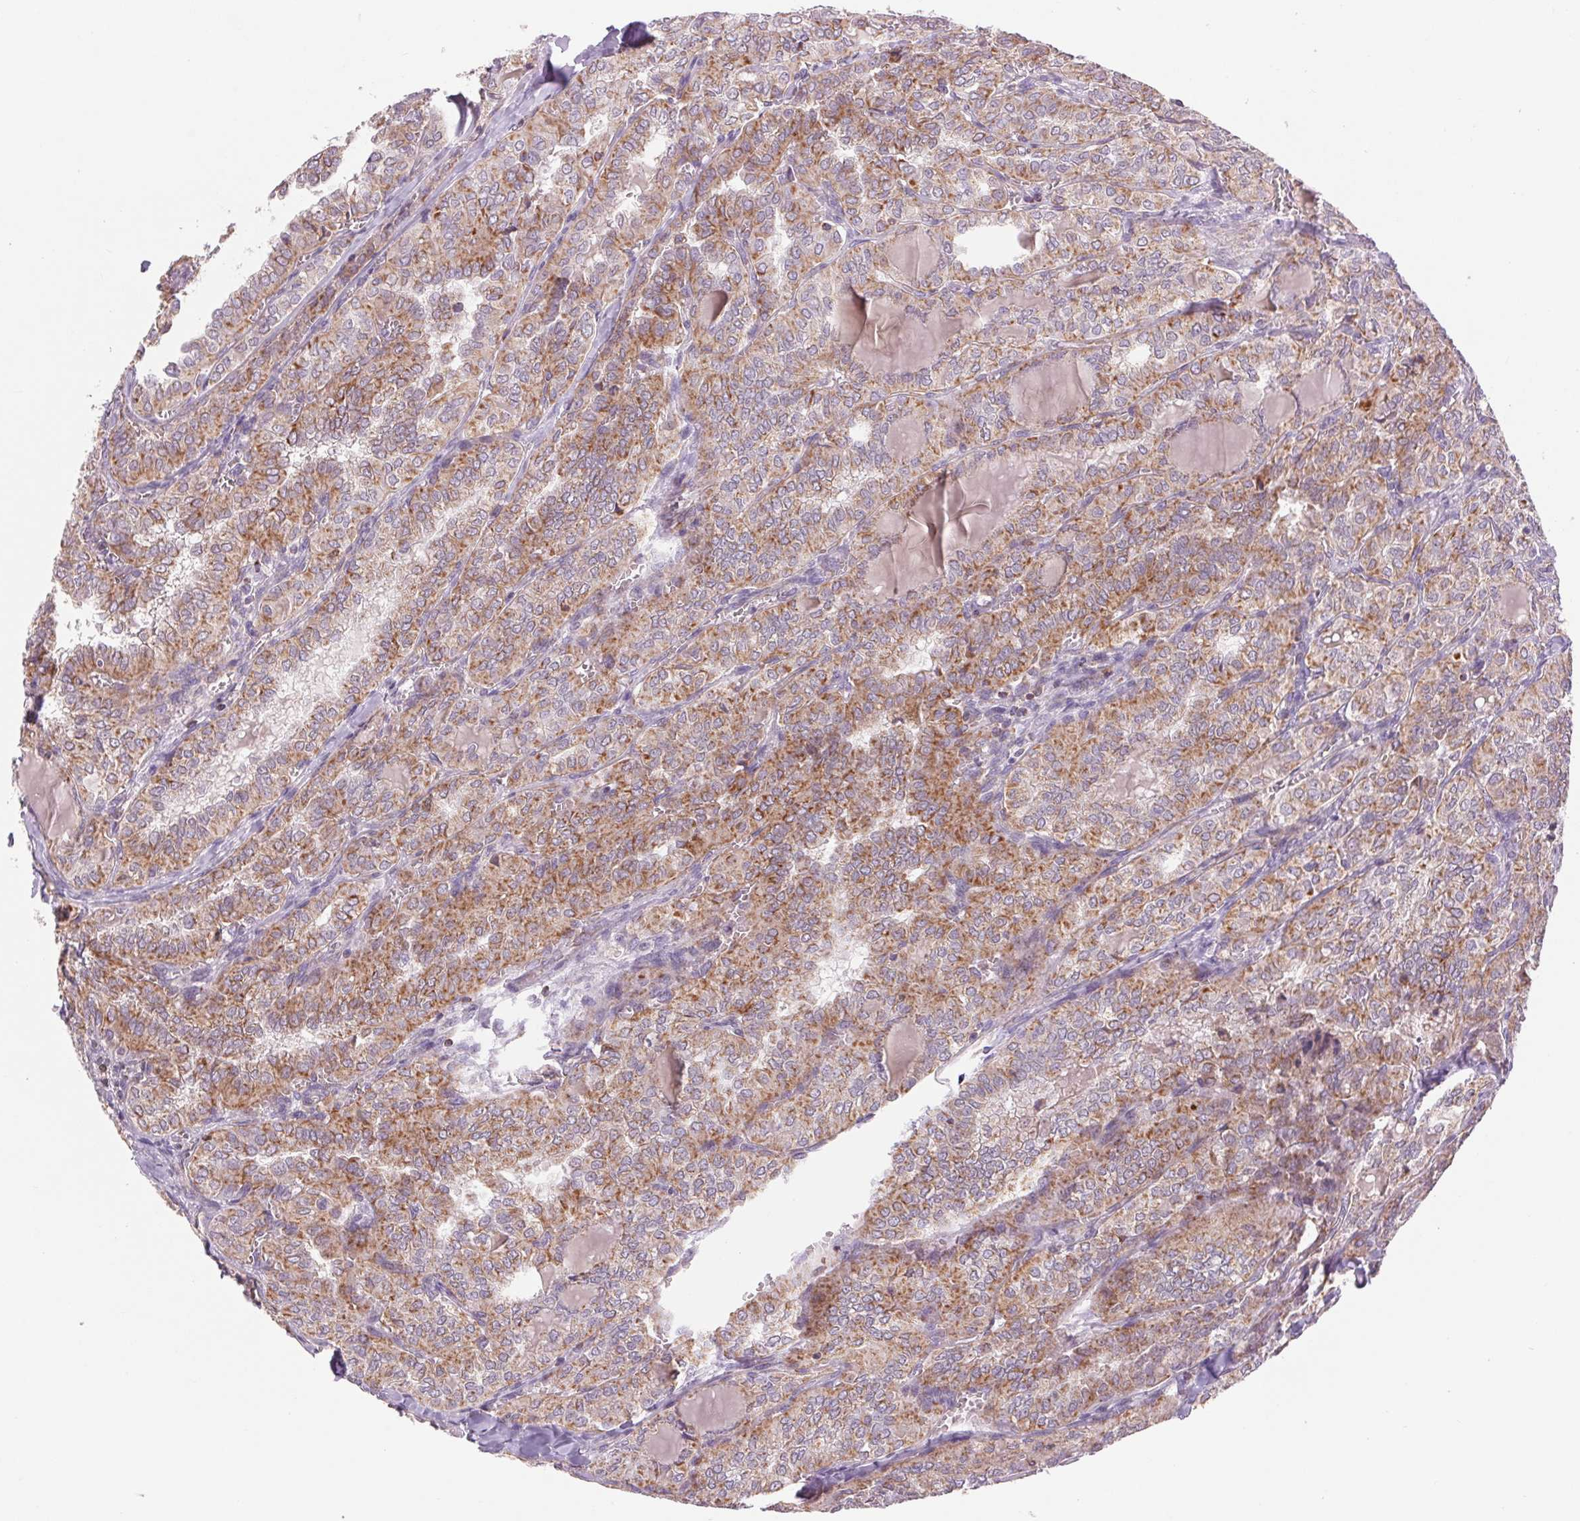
{"staining": {"intensity": "moderate", "quantity": ">75%", "location": "cytoplasmic/membranous"}, "tissue": "thyroid cancer", "cell_type": "Tumor cells", "image_type": "cancer", "snomed": [{"axis": "morphology", "description": "Papillary adenocarcinoma, NOS"}, {"axis": "topography", "description": "Thyroid gland"}], "caption": "A high-resolution micrograph shows IHC staining of thyroid papillary adenocarcinoma, which reveals moderate cytoplasmic/membranous staining in about >75% of tumor cells.", "gene": "COX6A1", "patient": {"sex": "female", "age": 41}}